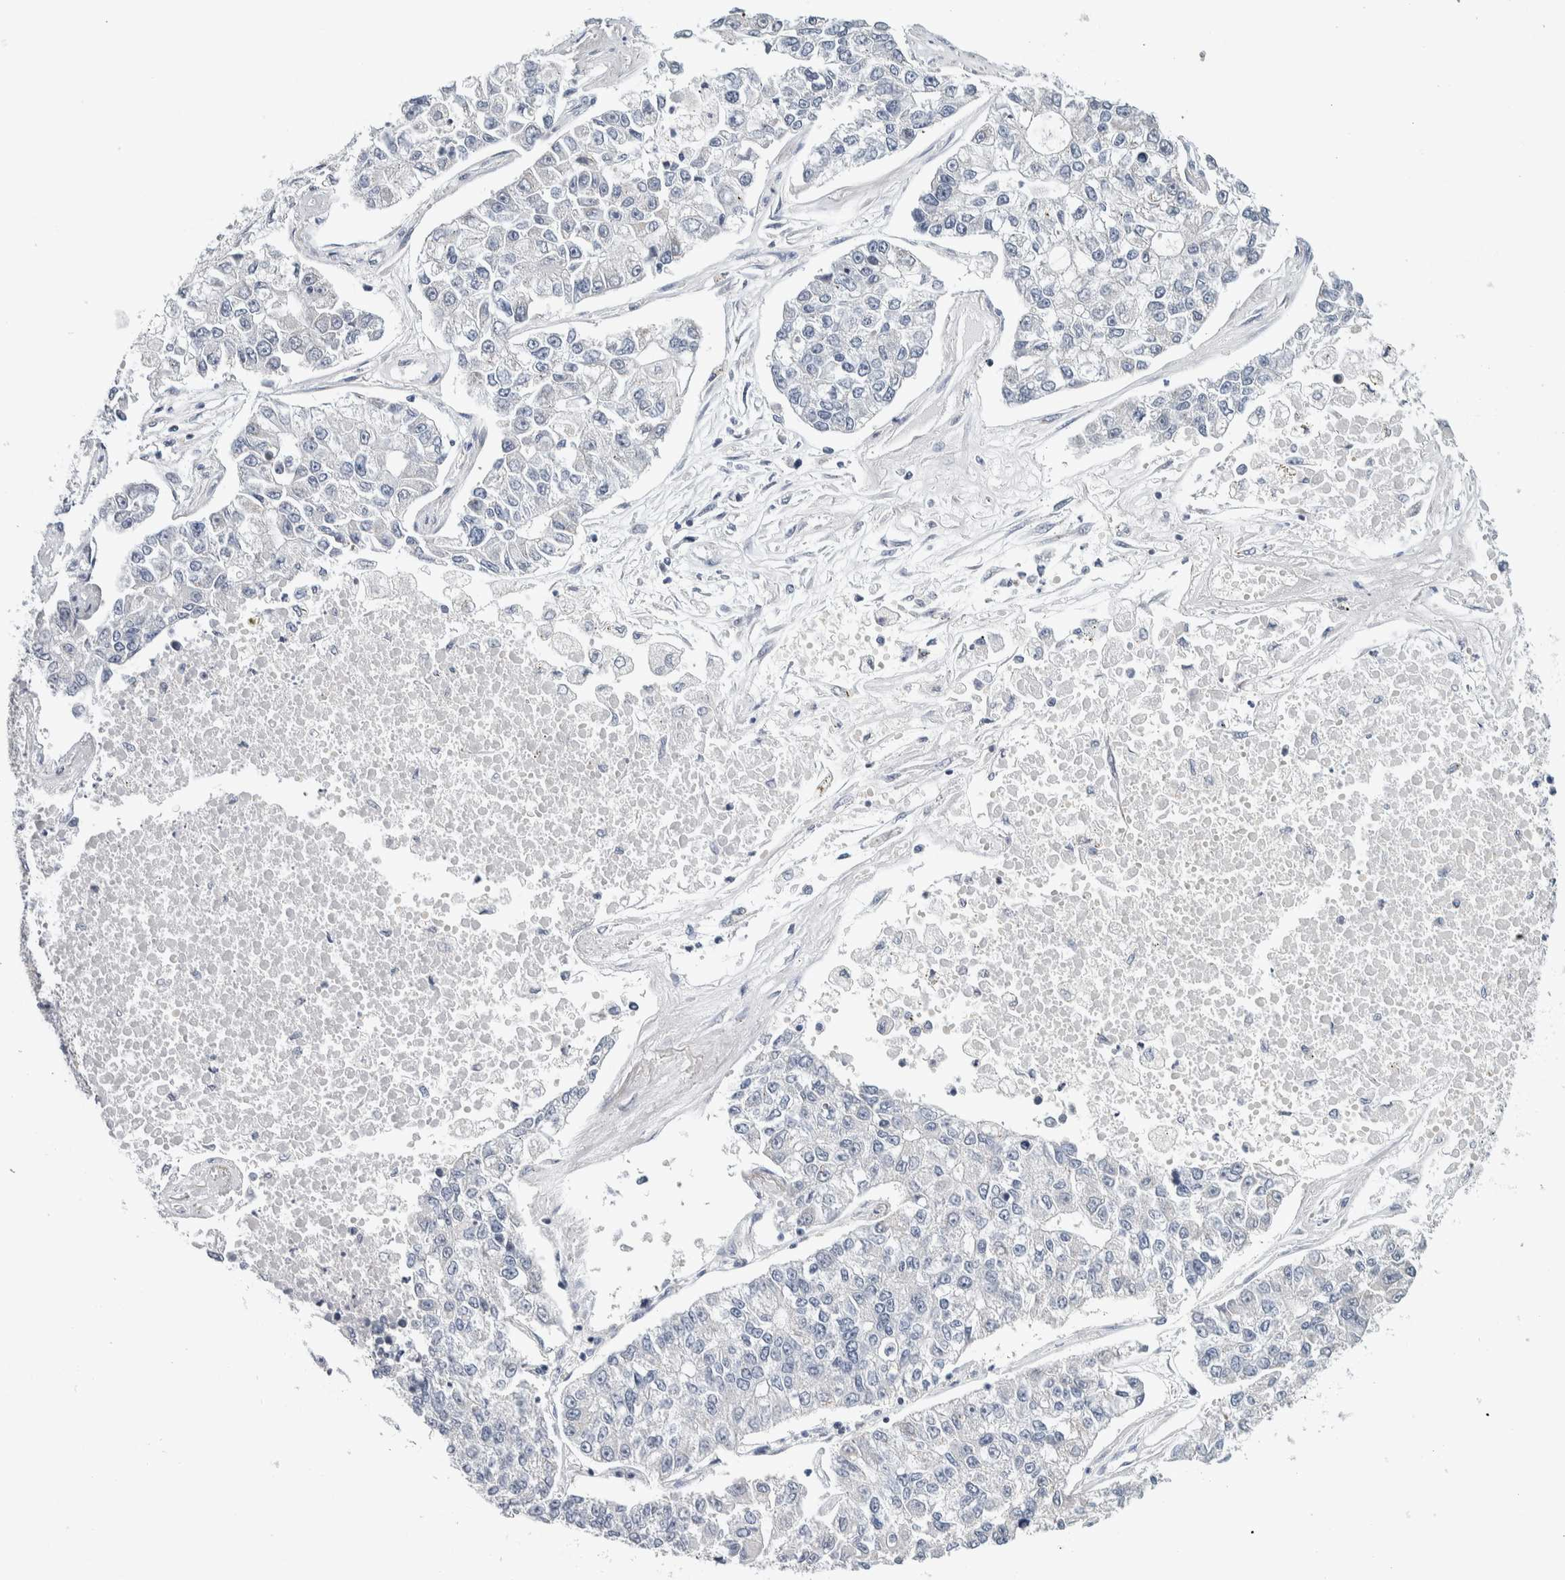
{"staining": {"intensity": "negative", "quantity": "none", "location": "none"}, "tissue": "lung cancer", "cell_type": "Tumor cells", "image_type": "cancer", "snomed": [{"axis": "morphology", "description": "Adenocarcinoma, NOS"}, {"axis": "topography", "description": "Lung"}], "caption": "Lung adenocarcinoma was stained to show a protein in brown. There is no significant positivity in tumor cells.", "gene": "SCN2A", "patient": {"sex": "male", "age": 49}}